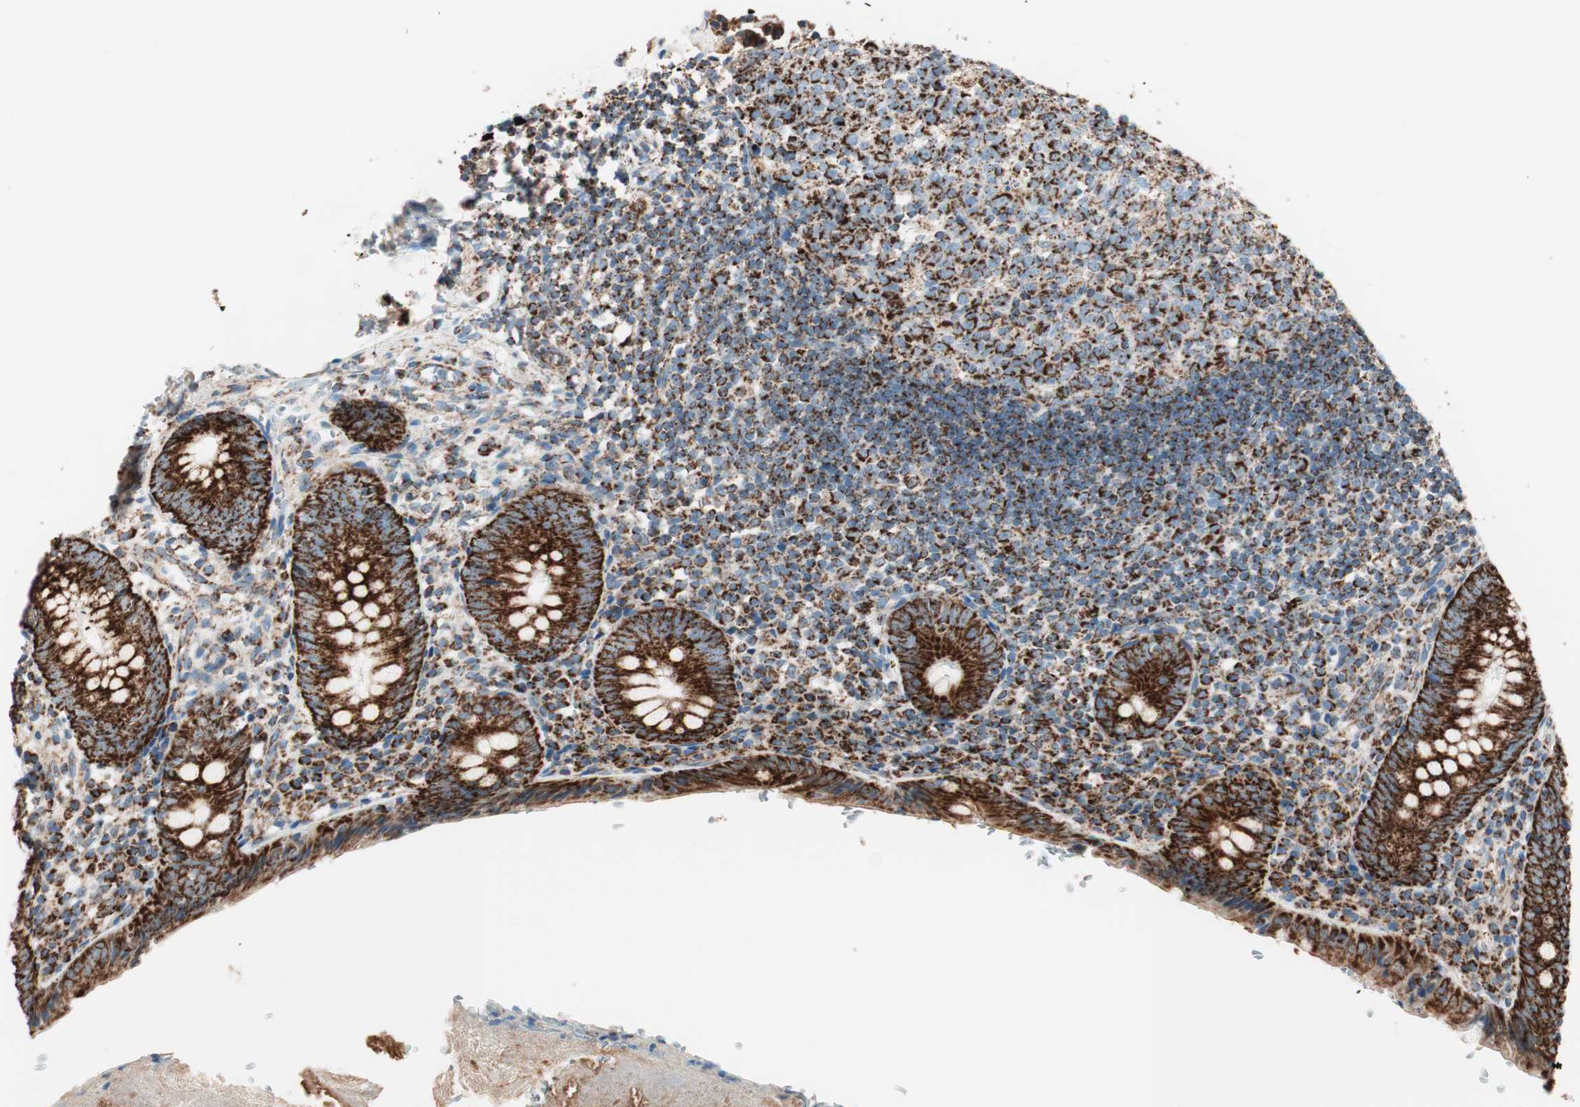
{"staining": {"intensity": "strong", "quantity": ">75%", "location": "cytoplasmic/membranous"}, "tissue": "appendix", "cell_type": "Glandular cells", "image_type": "normal", "snomed": [{"axis": "morphology", "description": "Normal tissue, NOS"}, {"axis": "topography", "description": "Appendix"}], "caption": "Immunohistochemistry (DAB) staining of benign appendix demonstrates strong cytoplasmic/membranous protein positivity in about >75% of glandular cells.", "gene": "TOMM22", "patient": {"sex": "female", "age": 10}}